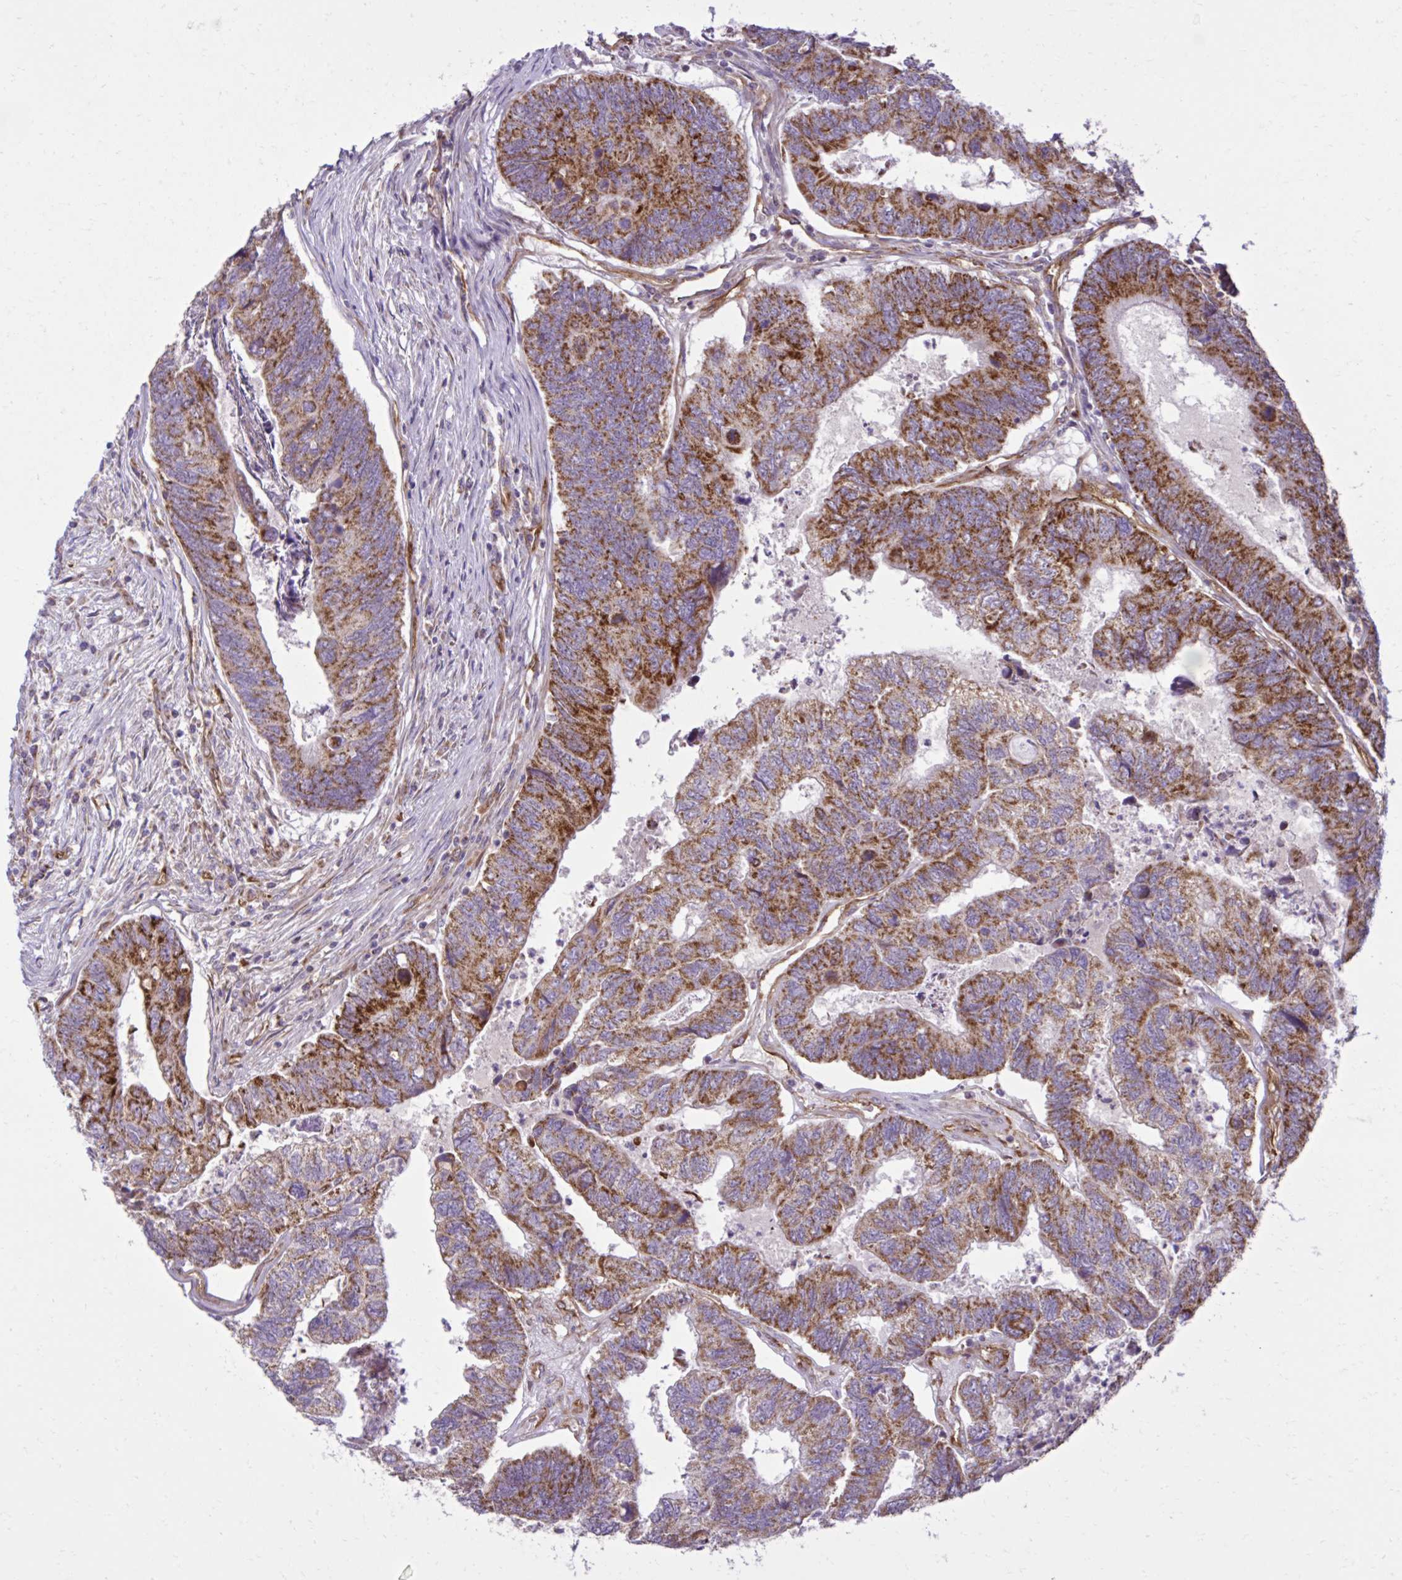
{"staining": {"intensity": "strong", "quantity": ">75%", "location": "cytoplasmic/membranous"}, "tissue": "colorectal cancer", "cell_type": "Tumor cells", "image_type": "cancer", "snomed": [{"axis": "morphology", "description": "Adenocarcinoma, NOS"}, {"axis": "topography", "description": "Colon"}], "caption": "There is high levels of strong cytoplasmic/membranous positivity in tumor cells of colorectal adenocarcinoma, as demonstrated by immunohistochemical staining (brown color).", "gene": "LIMS1", "patient": {"sex": "female", "age": 67}}